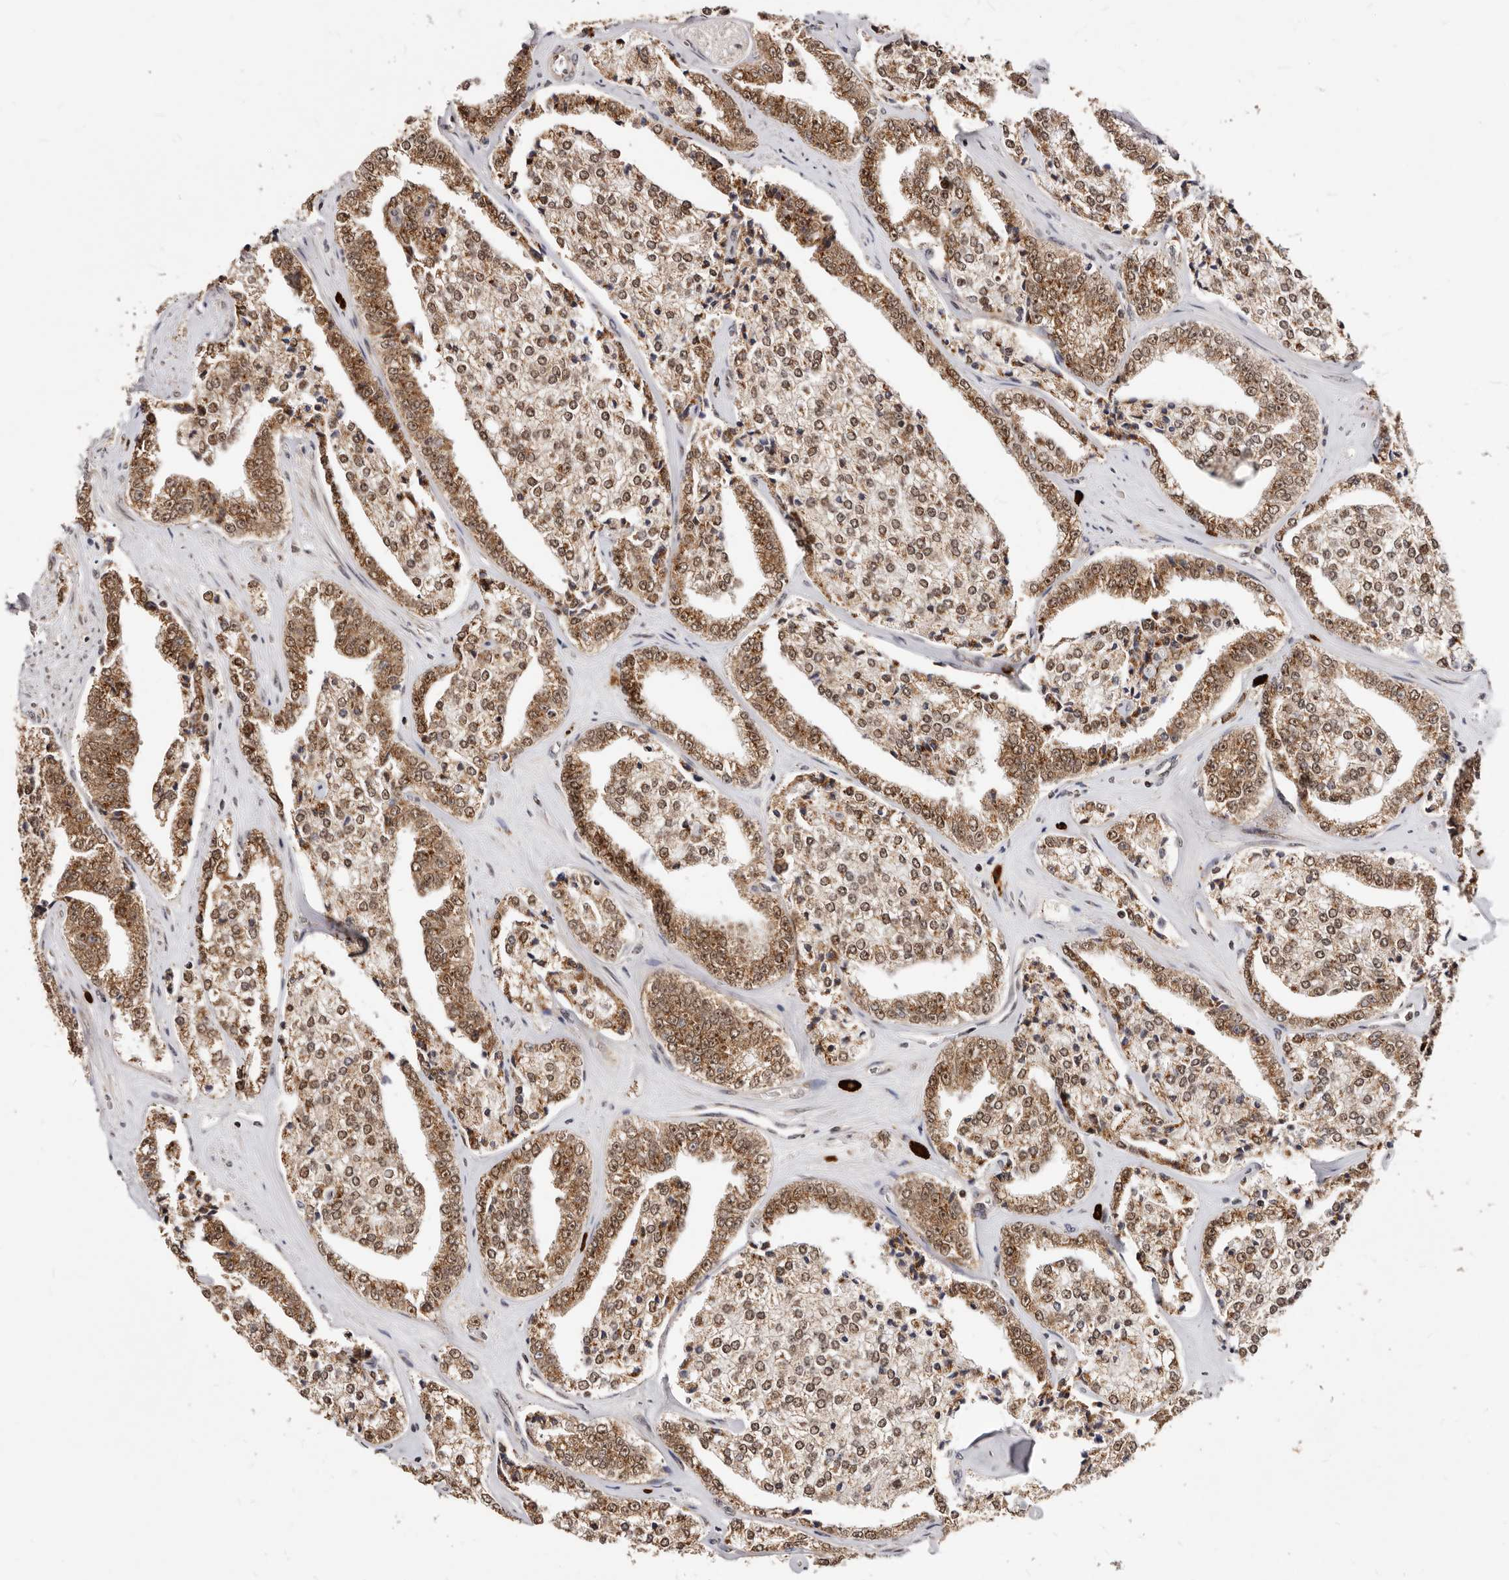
{"staining": {"intensity": "strong", "quantity": ">75%", "location": "cytoplasmic/membranous,nuclear"}, "tissue": "prostate cancer", "cell_type": "Tumor cells", "image_type": "cancer", "snomed": [{"axis": "morphology", "description": "Adenocarcinoma, High grade"}, {"axis": "topography", "description": "Prostate"}], "caption": "Strong cytoplasmic/membranous and nuclear staining for a protein is appreciated in approximately >75% of tumor cells of adenocarcinoma (high-grade) (prostate) using IHC.", "gene": "SEC14L1", "patient": {"sex": "male", "age": 71}}